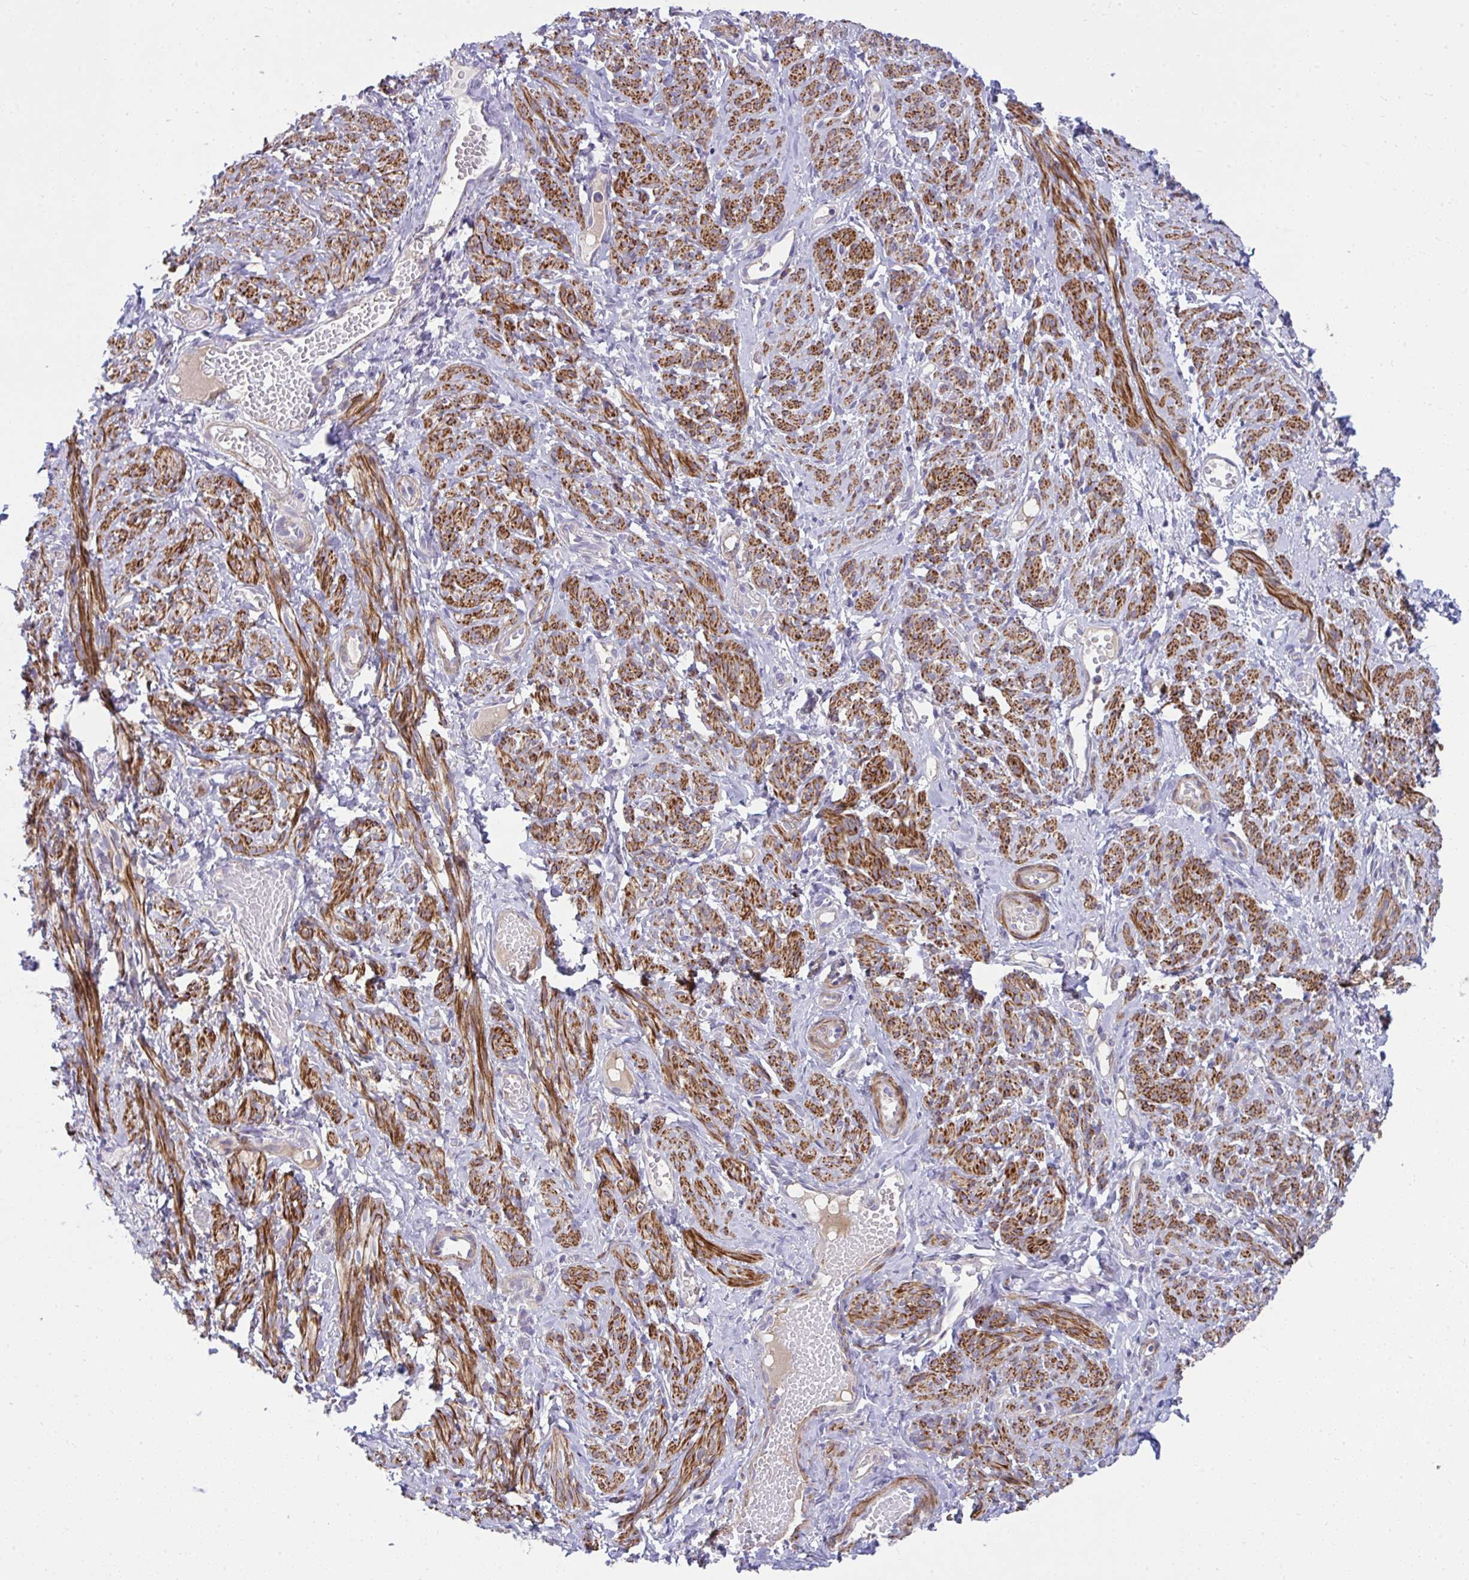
{"staining": {"intensity": "strong", "quantity": ">75%", "location": "cytoplasmic/membranous"}, "tissue": "smooth muscle", "cell_type": "Smooth muscle cells", "image_type": "normal", "snomed": [{"axis": "morphology", "description": "Normal tissue, NOS"}, {"axis": "topography", "description": "Smooth muscle"}], "caption": "A high-resolution micrograph shows IHC staining of normal smooth muscle, which reveals strong cytoplasmic/membranous expression in about >75% of smooth muscle cells.", "gene": "PIGZ", "patient": {"sex": "female", "age": 65}}